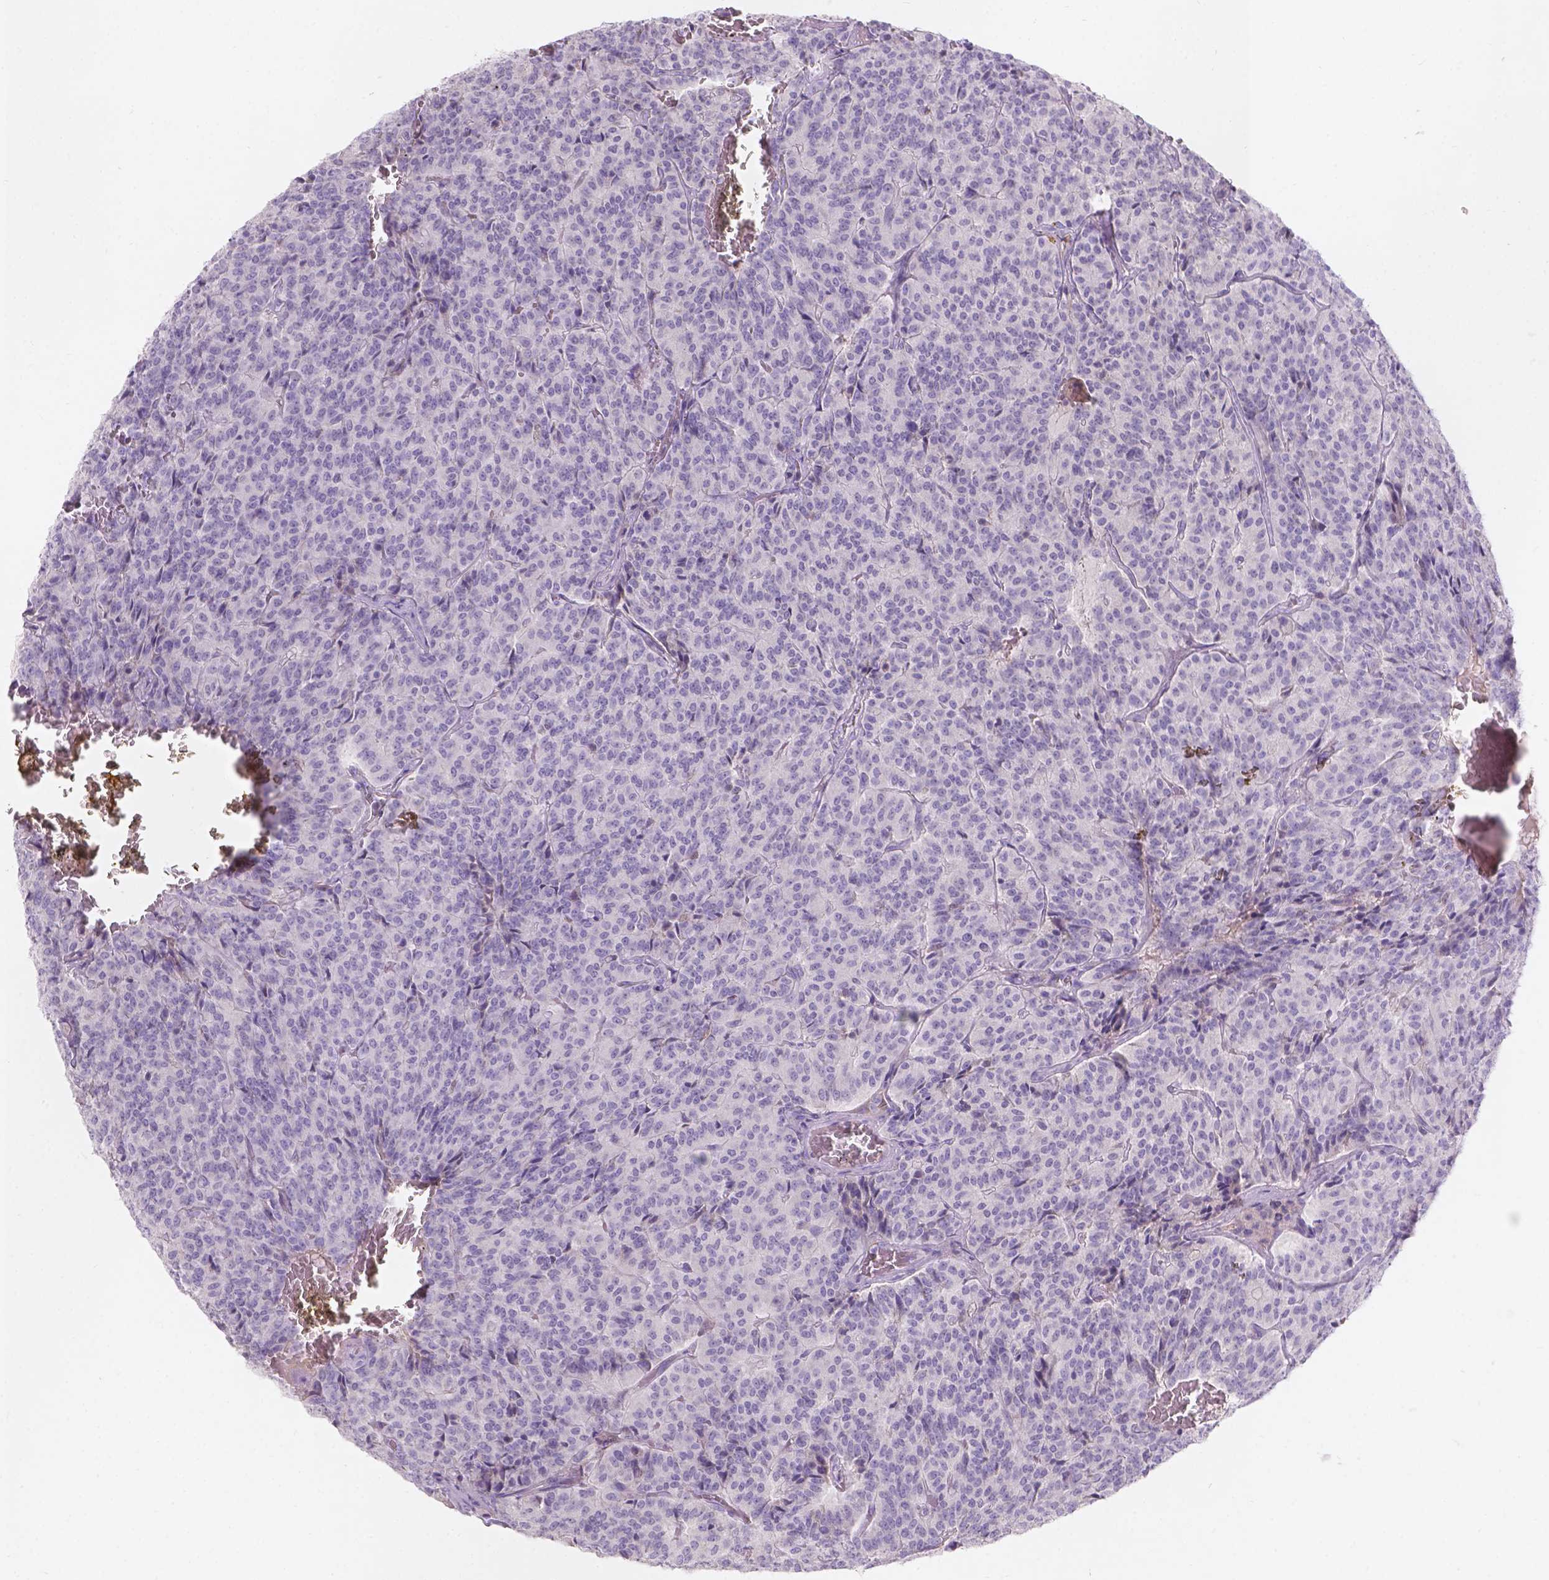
{"staining": {"intensity": "negative", "quantity": "none", "location": "none"}, "tissue": "carcinoid", "cell_type": "Tumor cells", "image_type": "cancer", "snomed": [{"axis": "morphology", "description": "Carcinoid, malignant, NOS"}, {"axis": "topography", "description": "Lung"}], "caption": "Immunohistochemistry (IHC) image of malignant carcinoid stained for a protein (brown), which shows no positivity in tumor cells. The staining was performed using DAB to visualize the protein expression in brown, while the nuclei were stained in blue with hematoxylin (Magnification: 20x).", "gene": "GAL3ST2", "patient": {"sex": "male", "age": 70}}